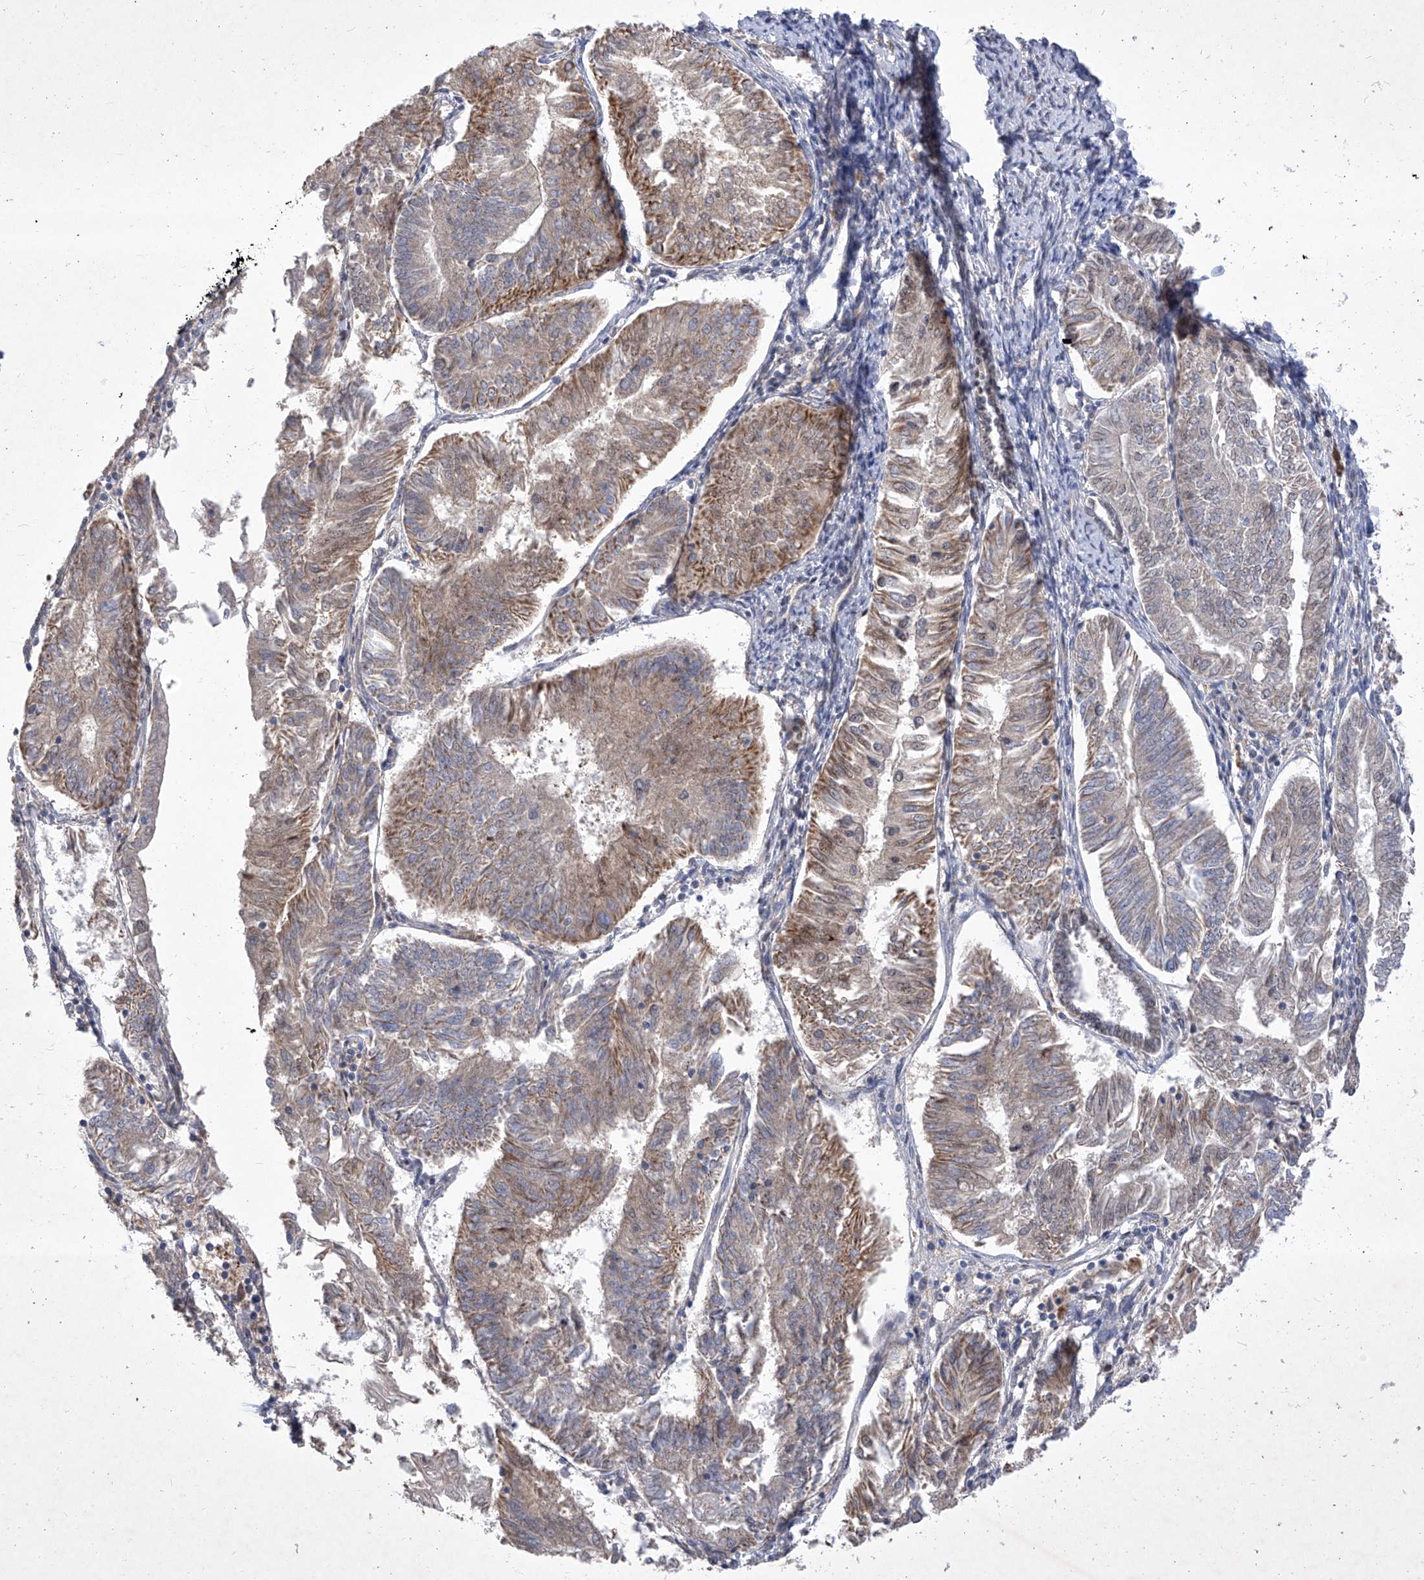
{"staining": {"intensity": "moderate", "quantity": "<25%", "location": "cytoplasmic/membranous"}, "tissue": "endometrial cancer", "cell_type": "Tumor cells", "image_type": "cancer", "snomed": [{"axis": "morphology", "description": "Adenocarcinoma, NOS"}, {"axis": "topography", "description": "Endometrium"}], "caption": "About <25% of tumor cells in human adenocarcinoma (endometrial) demonstrate moderate cytoplasmic/membranous protein expression as visualized by brown immunohistochemical staining.", "gene": "COQ3", "patient": {"sex": "female", "age": 58}}